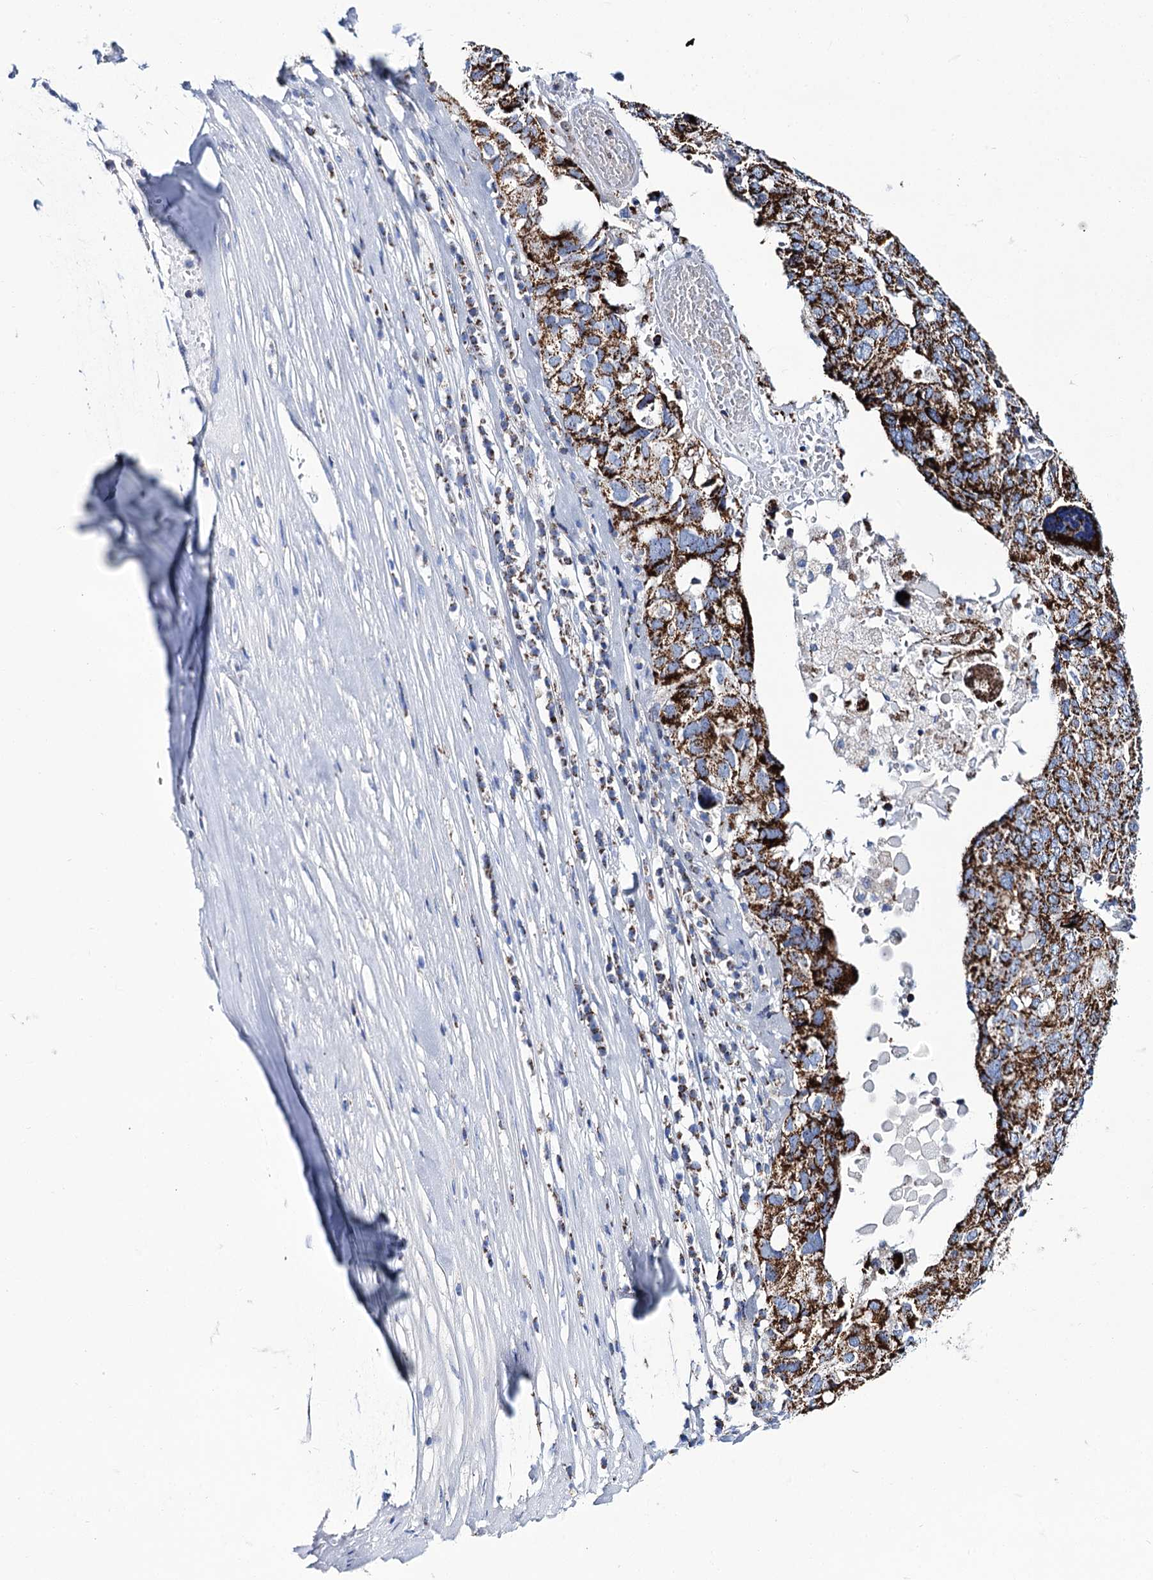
{"staining": {"intensity": "strong", "quantity": ">75%", "location": "cytoplasmic/membranous"}, "tissue": "ovarian cancer", "cell_type": "Tumor cells", "image_type": "cancer", "snomed": [{"axis": "morphology", "description": "Carcinoma, endometroid"}, {"axis": "topography", "description": "Ovary"}], "caption": "Strong cytoplasmic/membranous positivity is identified in about >75% of tumor cells in ovarian endometroid carcinoma.", "gene": "UBASH3B", "patient": {"sex": "female", "age": 62}}